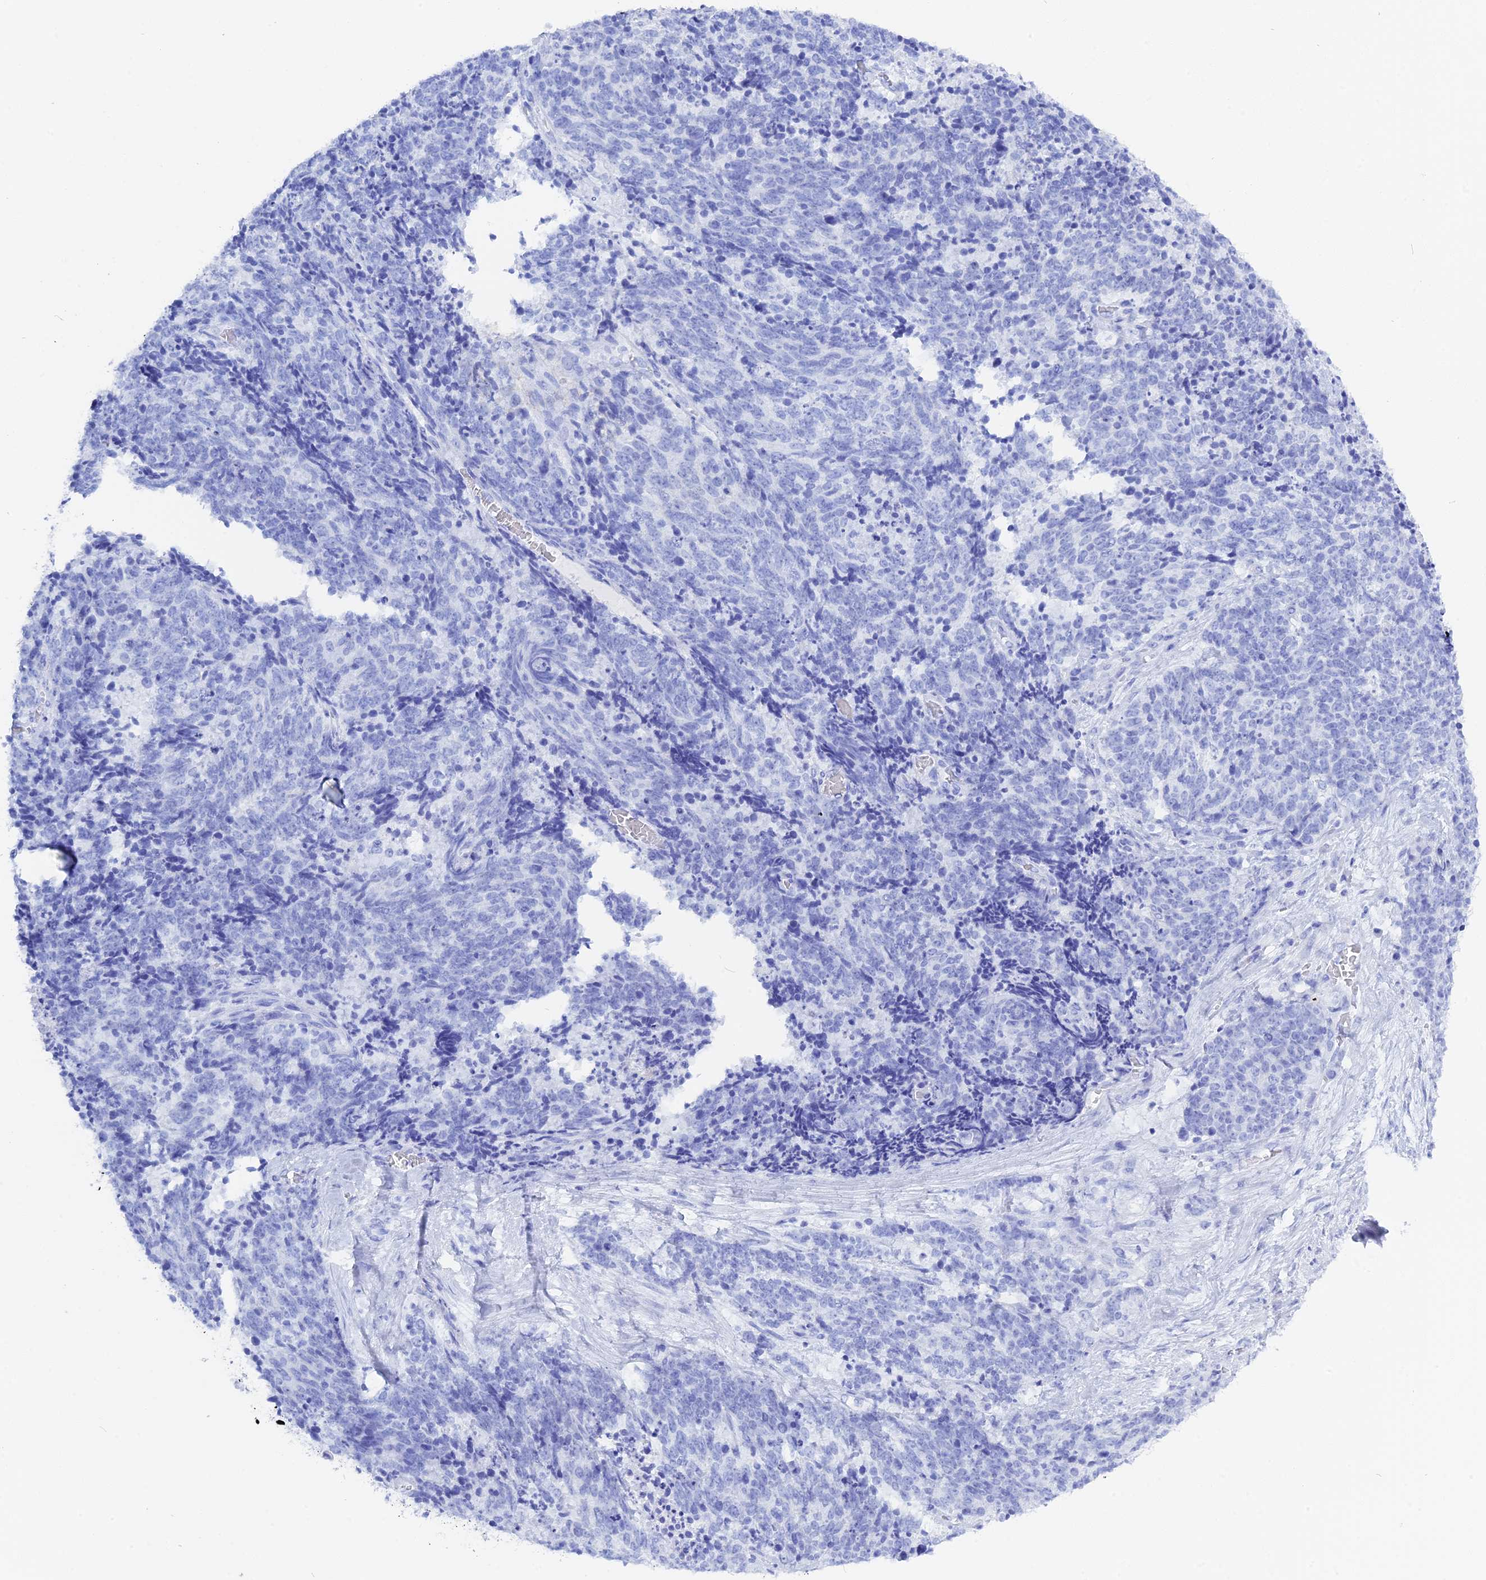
{"staining": {"intensity": "negative", "quantity": "none", "location": "none"}, "tissue": "cervical cancer", "cell_type": "Tumor cells", "image_type": "cancer", "snomed": [{"axis": "morphology", "description": "Squamous cell carcinoma, NOS"}, {"axis": "topography", "description": "Cervix"}], "caption": "This is an IHC image of human squamous cell carcinoma (cervical). There is no staining in tumor cells.", "gene": "ADGRA1", "patient": {"sex": "female", "age": 29}}